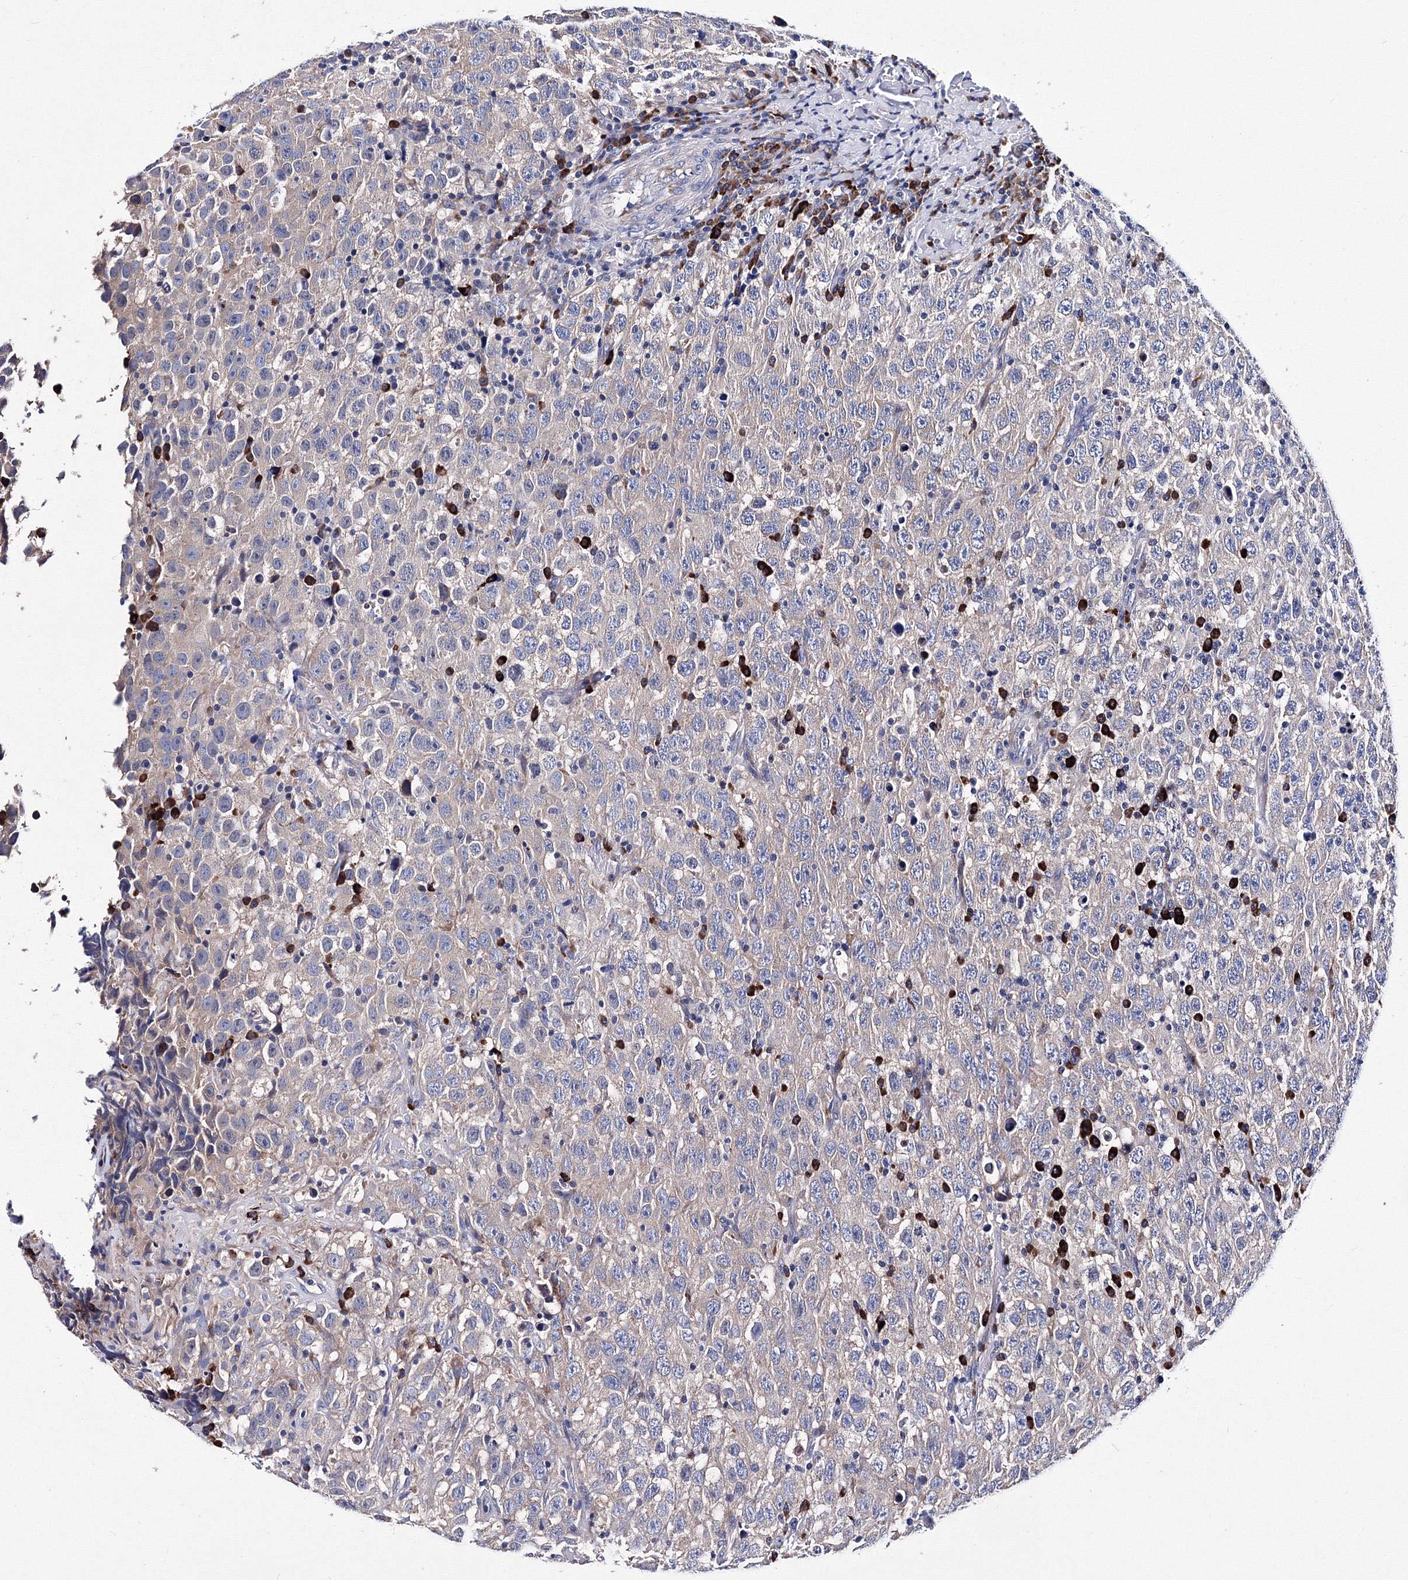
{"staining": {"intensity": "weak", "quantity": "<25%", "location": "cytoplasmic/membranous"}, "tissue": "testis cancer", "cell_type": "Tumor cells", "image_type": "cancer", "snomed": [{"axis": "morphology", "description": "Seminoma, NOS"}, {"axis": "topography", "description": "Testis"}], "caption": "This is an immunohistochemistry micrograph of human testis cancer (seminoma). There is no expression in tumor cells.", "gene": "TRPM2", "patient": {"sex": "male", "age": 41}}